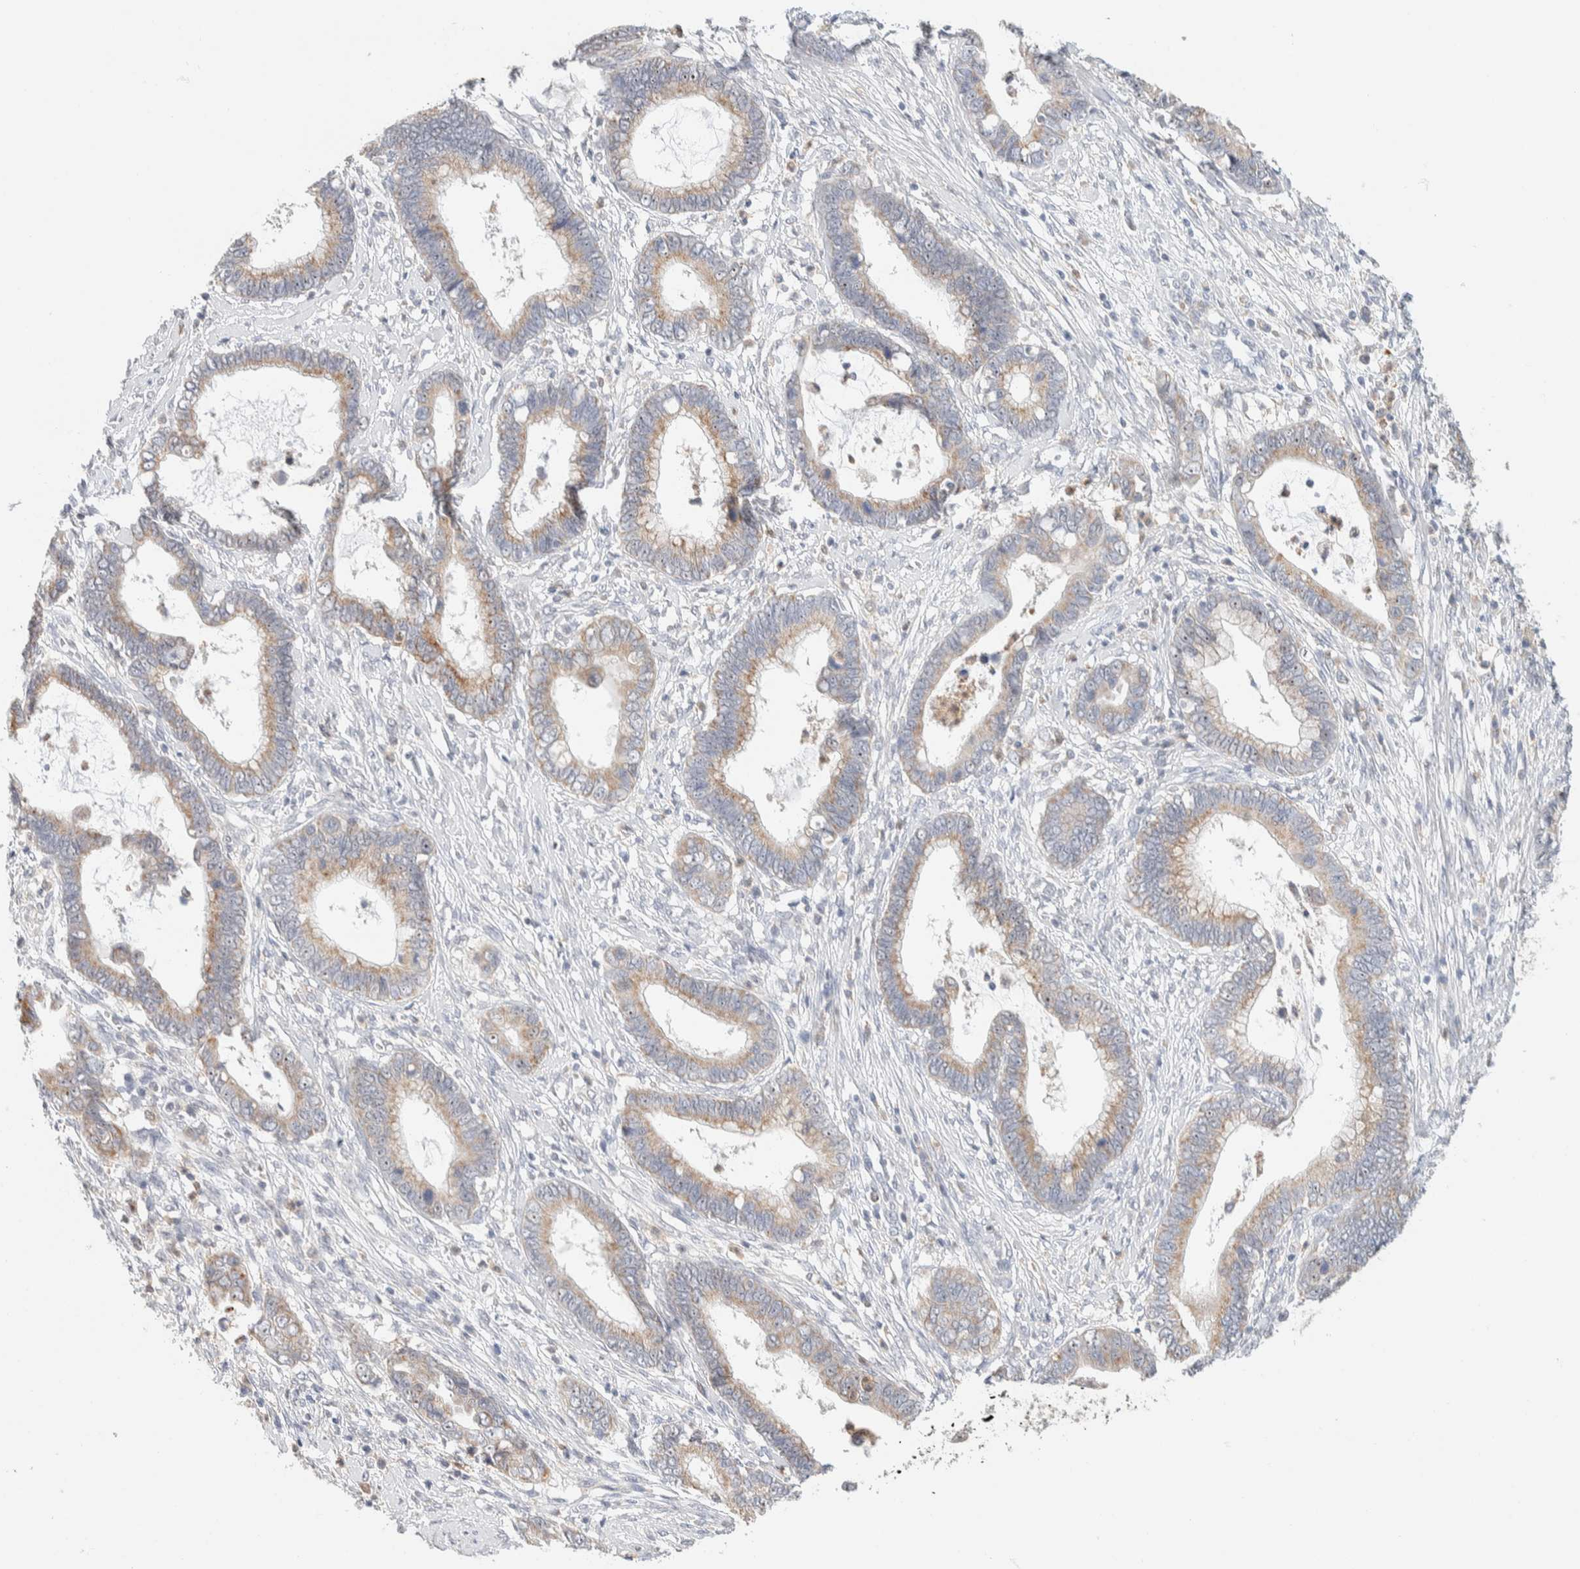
{"staining": {"intensity": "weak", "quantity": ">75%", "location": "cytoplasmic/membranous"}, "tissue": "cervical cancer", "cell_type": "Tumor cells", "image_type": "cancer", "snomed": [{"axis": "morphology", "description": "Adenocarcinoma, NOS"}, {"axis": "topography", "description": "Cervix"}], "caption": "Cervical adenocarcinoma stained with DAB (3,3'-diaminobenzidine) immunohistochemistry exhibits low levels of weak cytoplasmic/membranous staining in about >75% of tumor cells.", "gene": "HDHD3", "patient": {"sex": "female", "age": 44}}